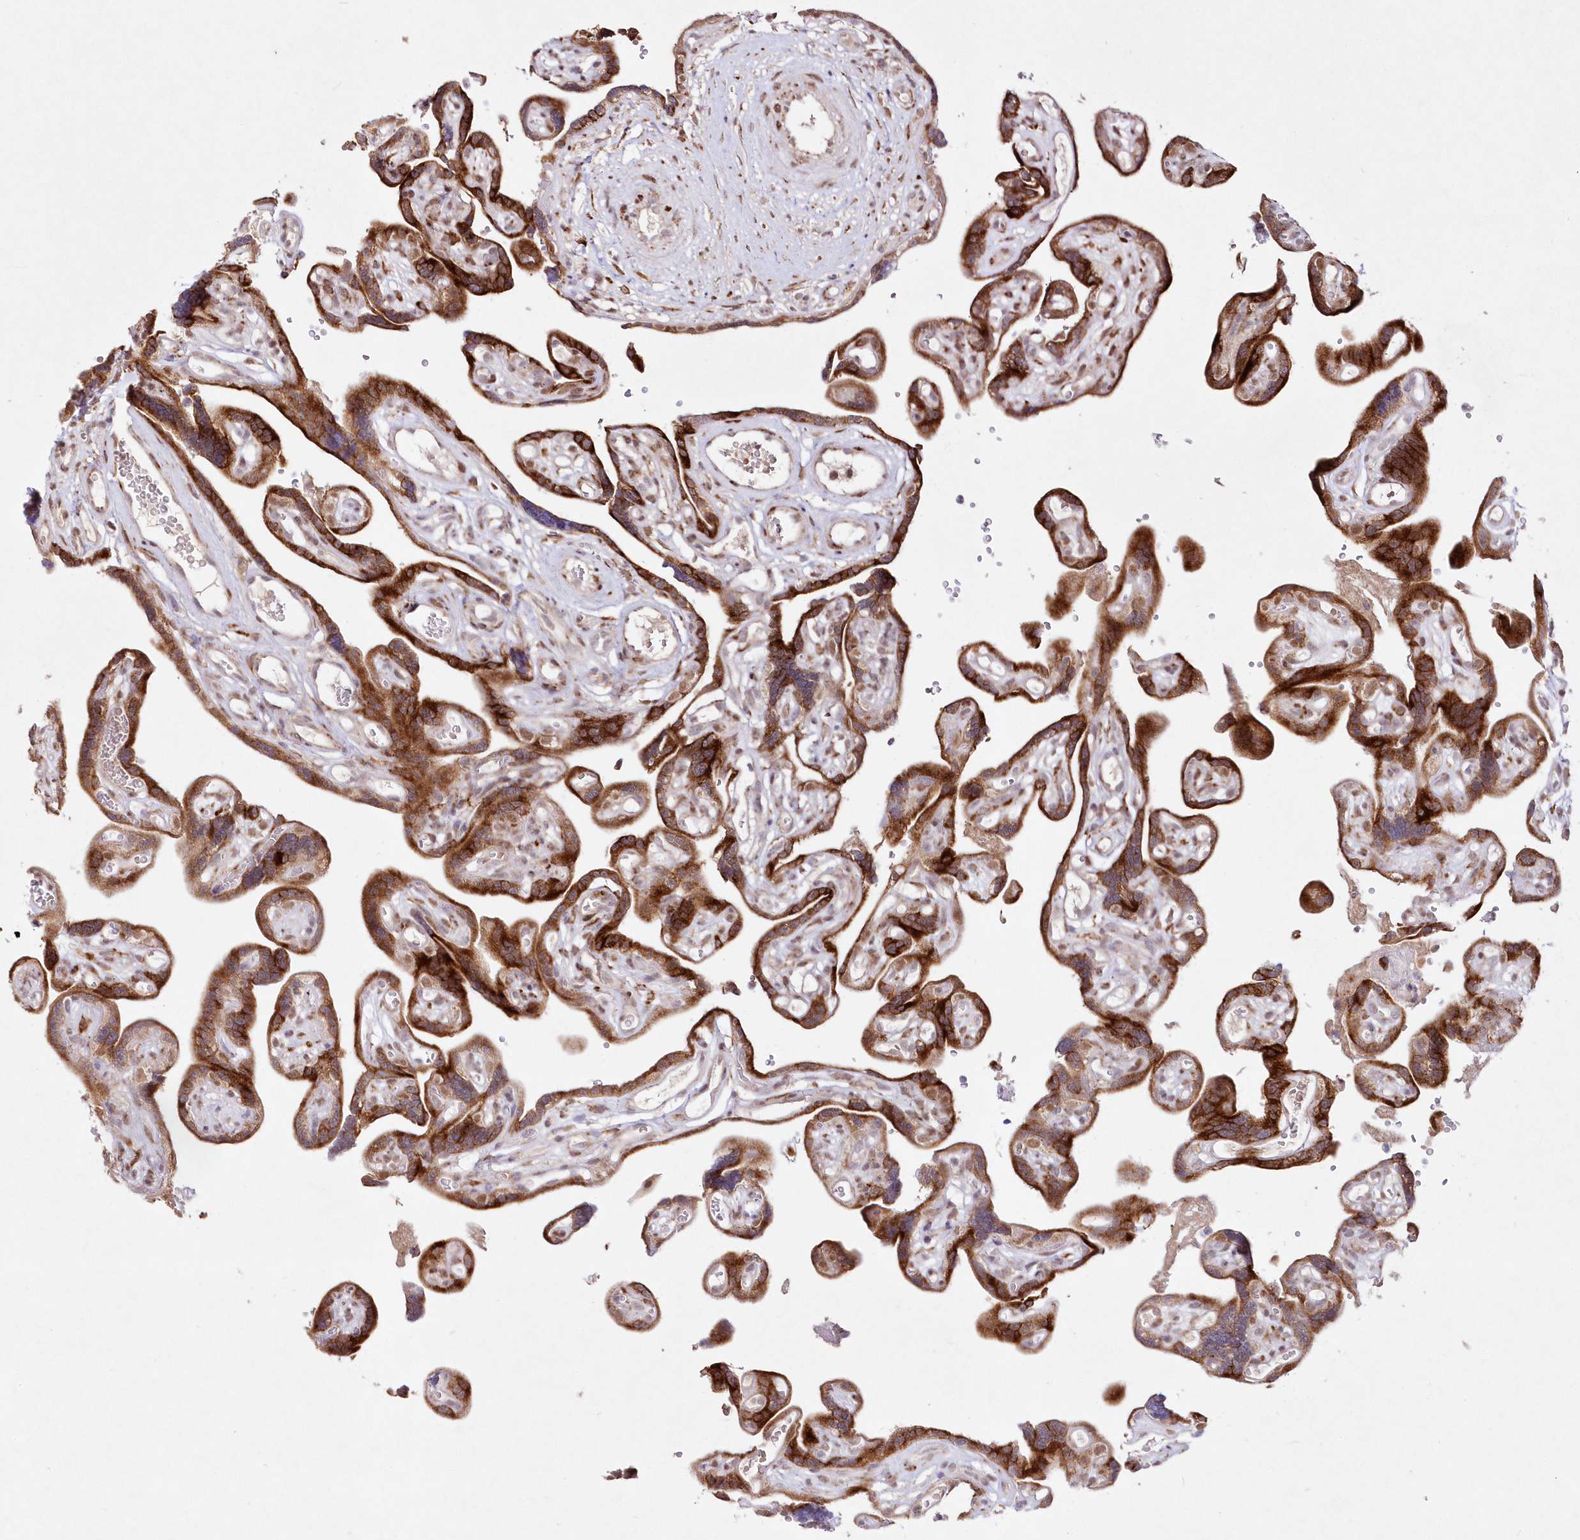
{"staining": {"intensity": "strong", "quantity": ">75%", "location": "cytoplasmic/membranous,nuclear"}, "tissue": "placenta", "cell_type": "Decidual cells", "image_type": "normal", "snomed": [{"axis": "morphology", "description": "Normal tissue, NOS"}, {"axis": "topography", "description": "Placenta"}], "caption": "Protein staining of unremarkable placenta reveals strong cytoplasmic/membranous,nuclear positivity in about >75% of decidual cells.", "gene": "LDB1", "patient": {"sex": "female", "age": 30}}